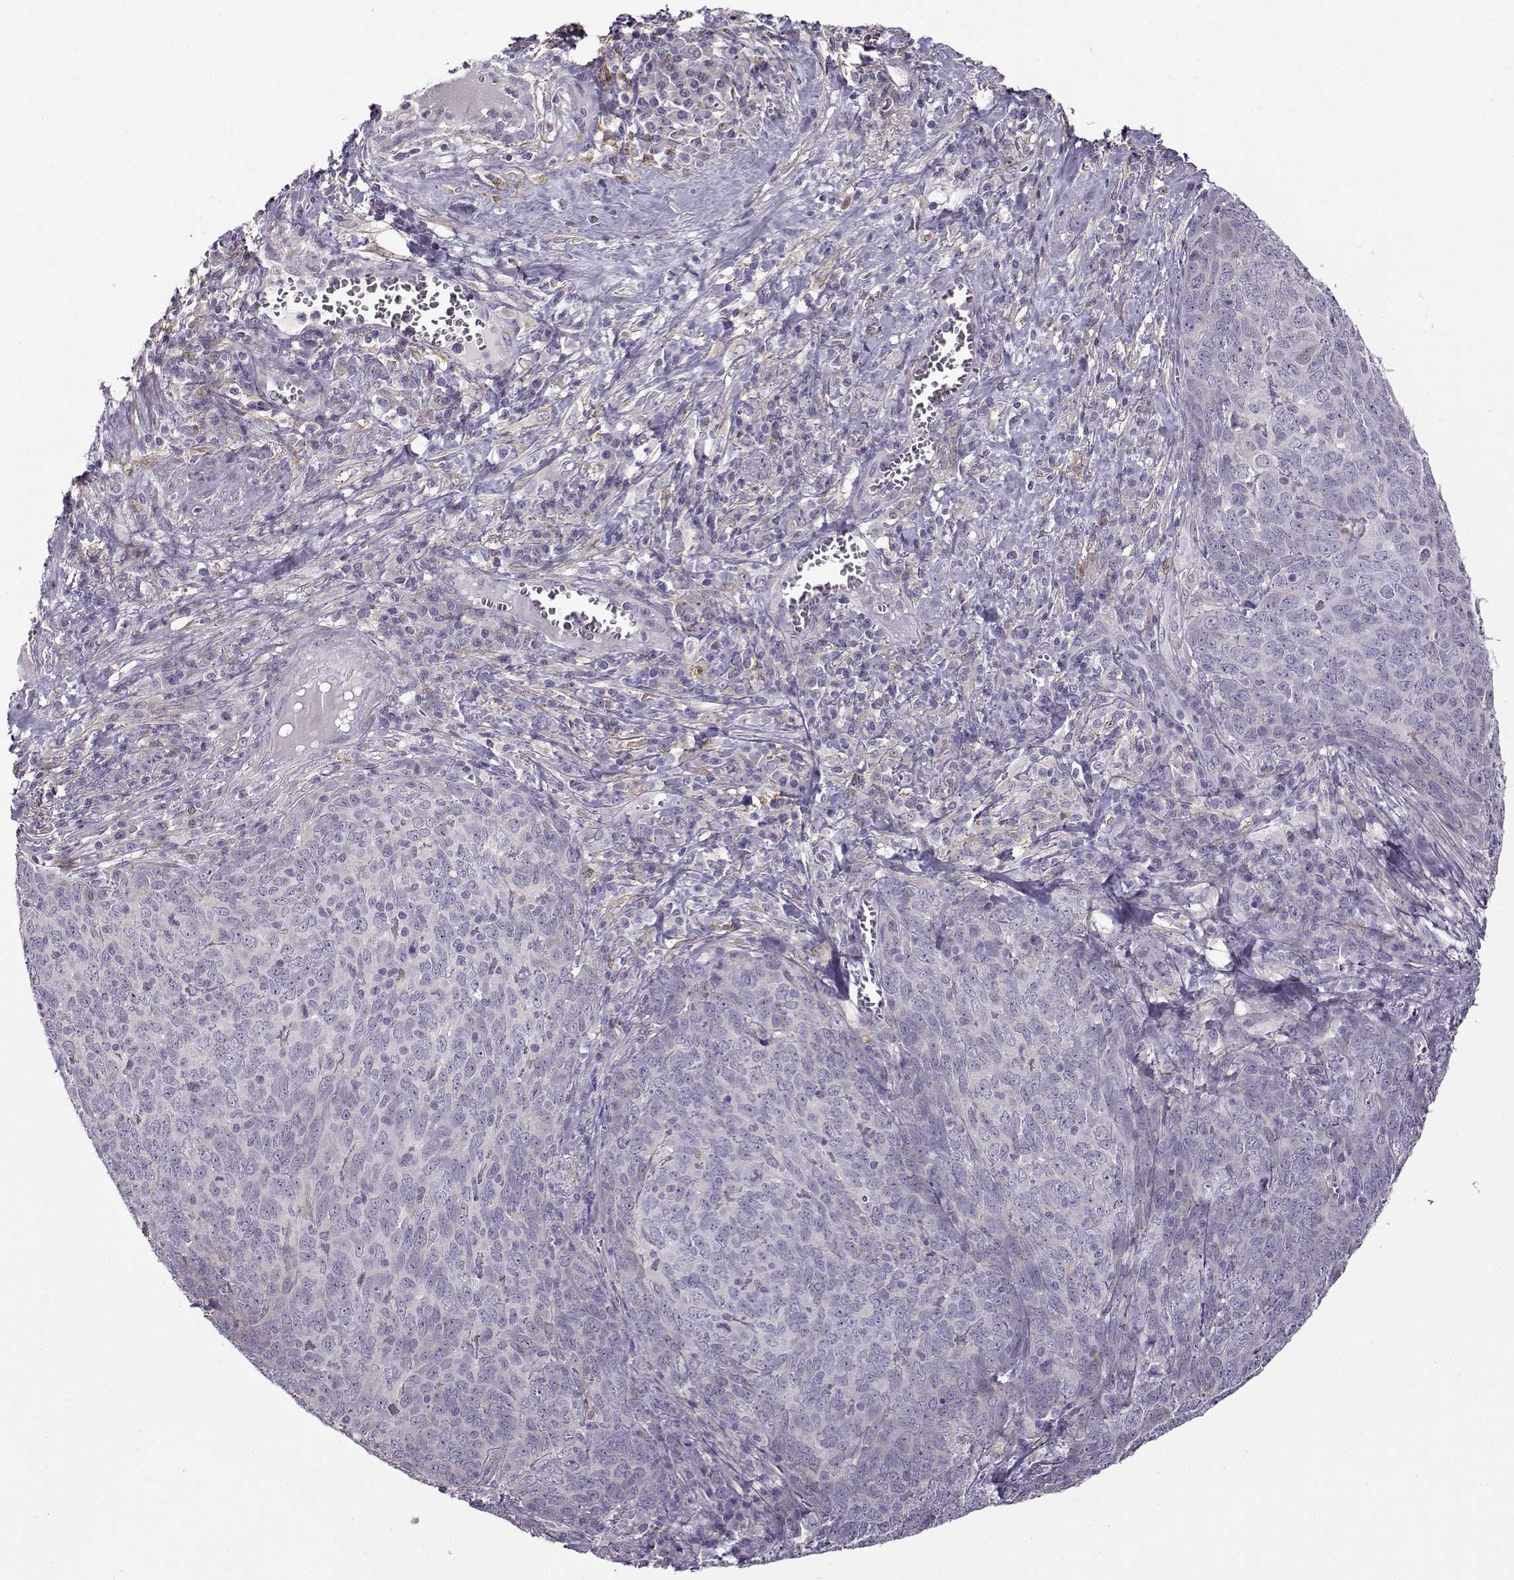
{"staining": {"intensity": "negative", "quantity": "none", "location": "none"}, "tissue": "skin cancer", "cell_type": "Tumor cells", "image_type": "cancer", "snomed": [{"axis": "morphology", "description": "Squamous cell carcinoma, NOS"}, {"axis": "topography", "description": "Skin"}, {"axis": "topography", "description": "Anal"}], "caption": "This is an immunohistochemistry image of human squamous cell carcinoma (skin). There is no positivity in tumor cells.", "gene": "UCP3", "patient": {"sex": "female", "age": 51}}